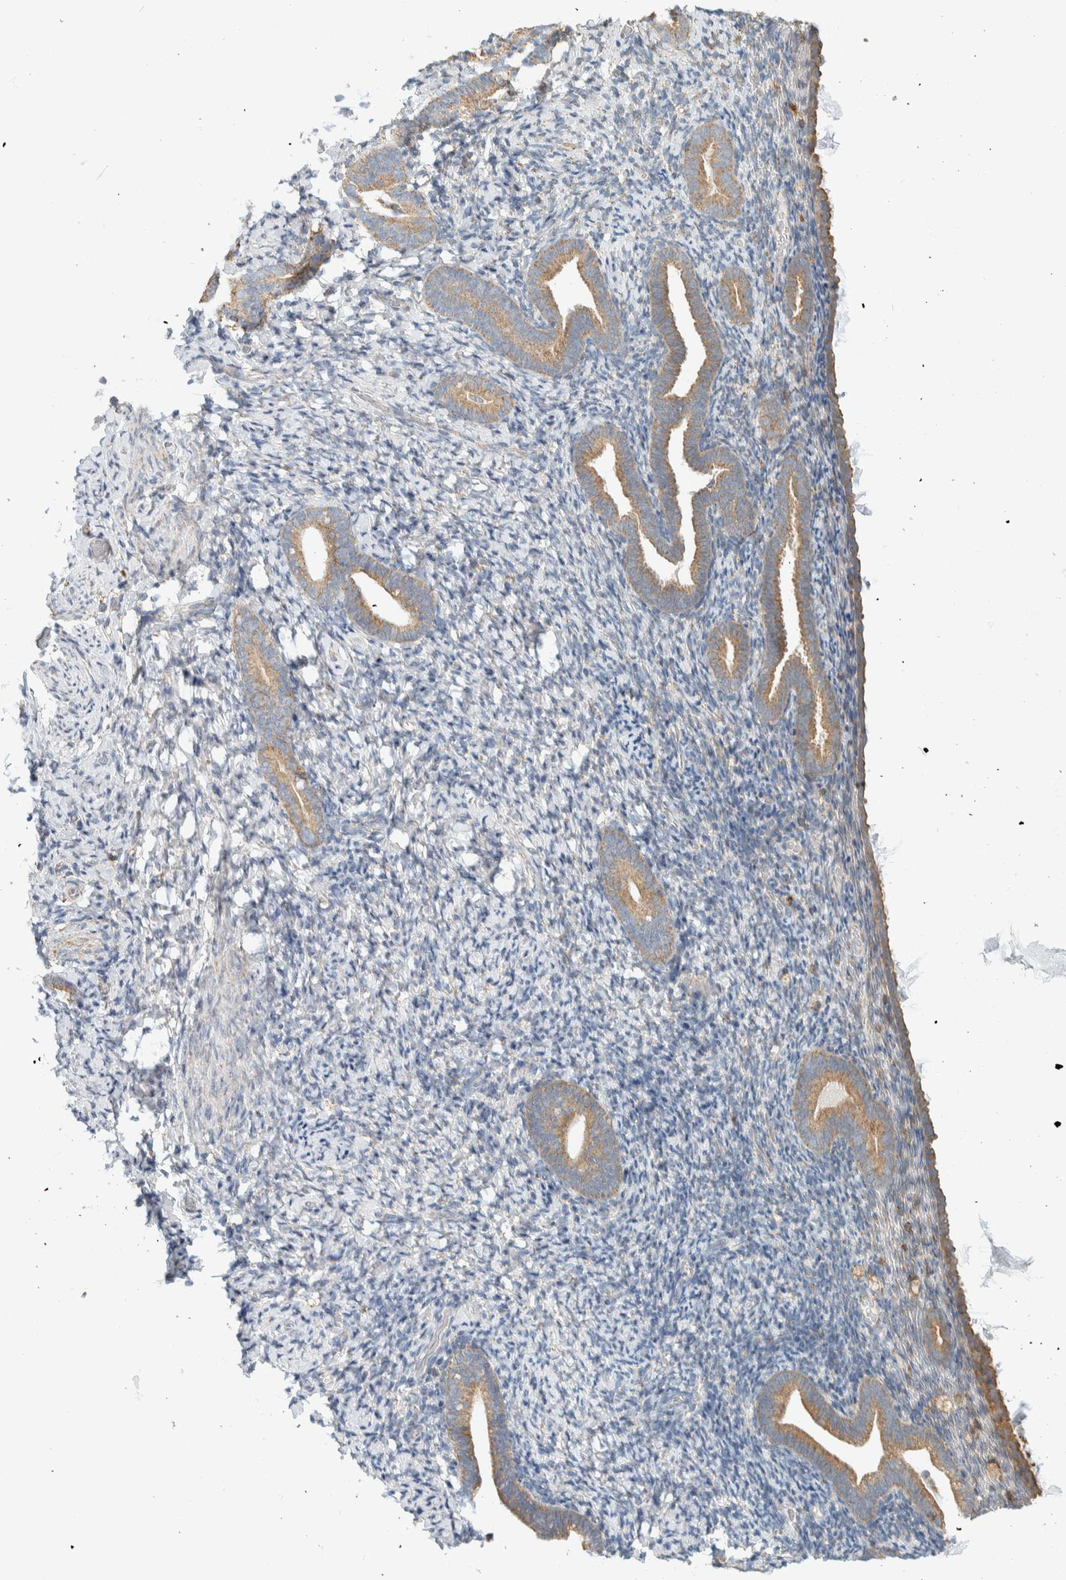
{"staining": {"intensity": "moderate", "quantity": "<25%", "location": "cytoplasmic/membranous"}, "tissue": "endometrium", "cell_type": "Cells in endometrial stroma", "image_type": "normal", "snomed": [{"axis": "morphology", "description": "Normal tissue, NOS"}, {"axis": "topography", "description": "Endometrium"}], "caption": "Endometrium stained with DAB (3,3'-diaminobenzidine) immunohistochemistry (IHC) reveals low levels of moderate cytoplasmic/membranous positivity in approximately <25% of cells in endometrial stroma.", "gene": "CCDC57", "patient": {"sex": "female", "age": 51}}